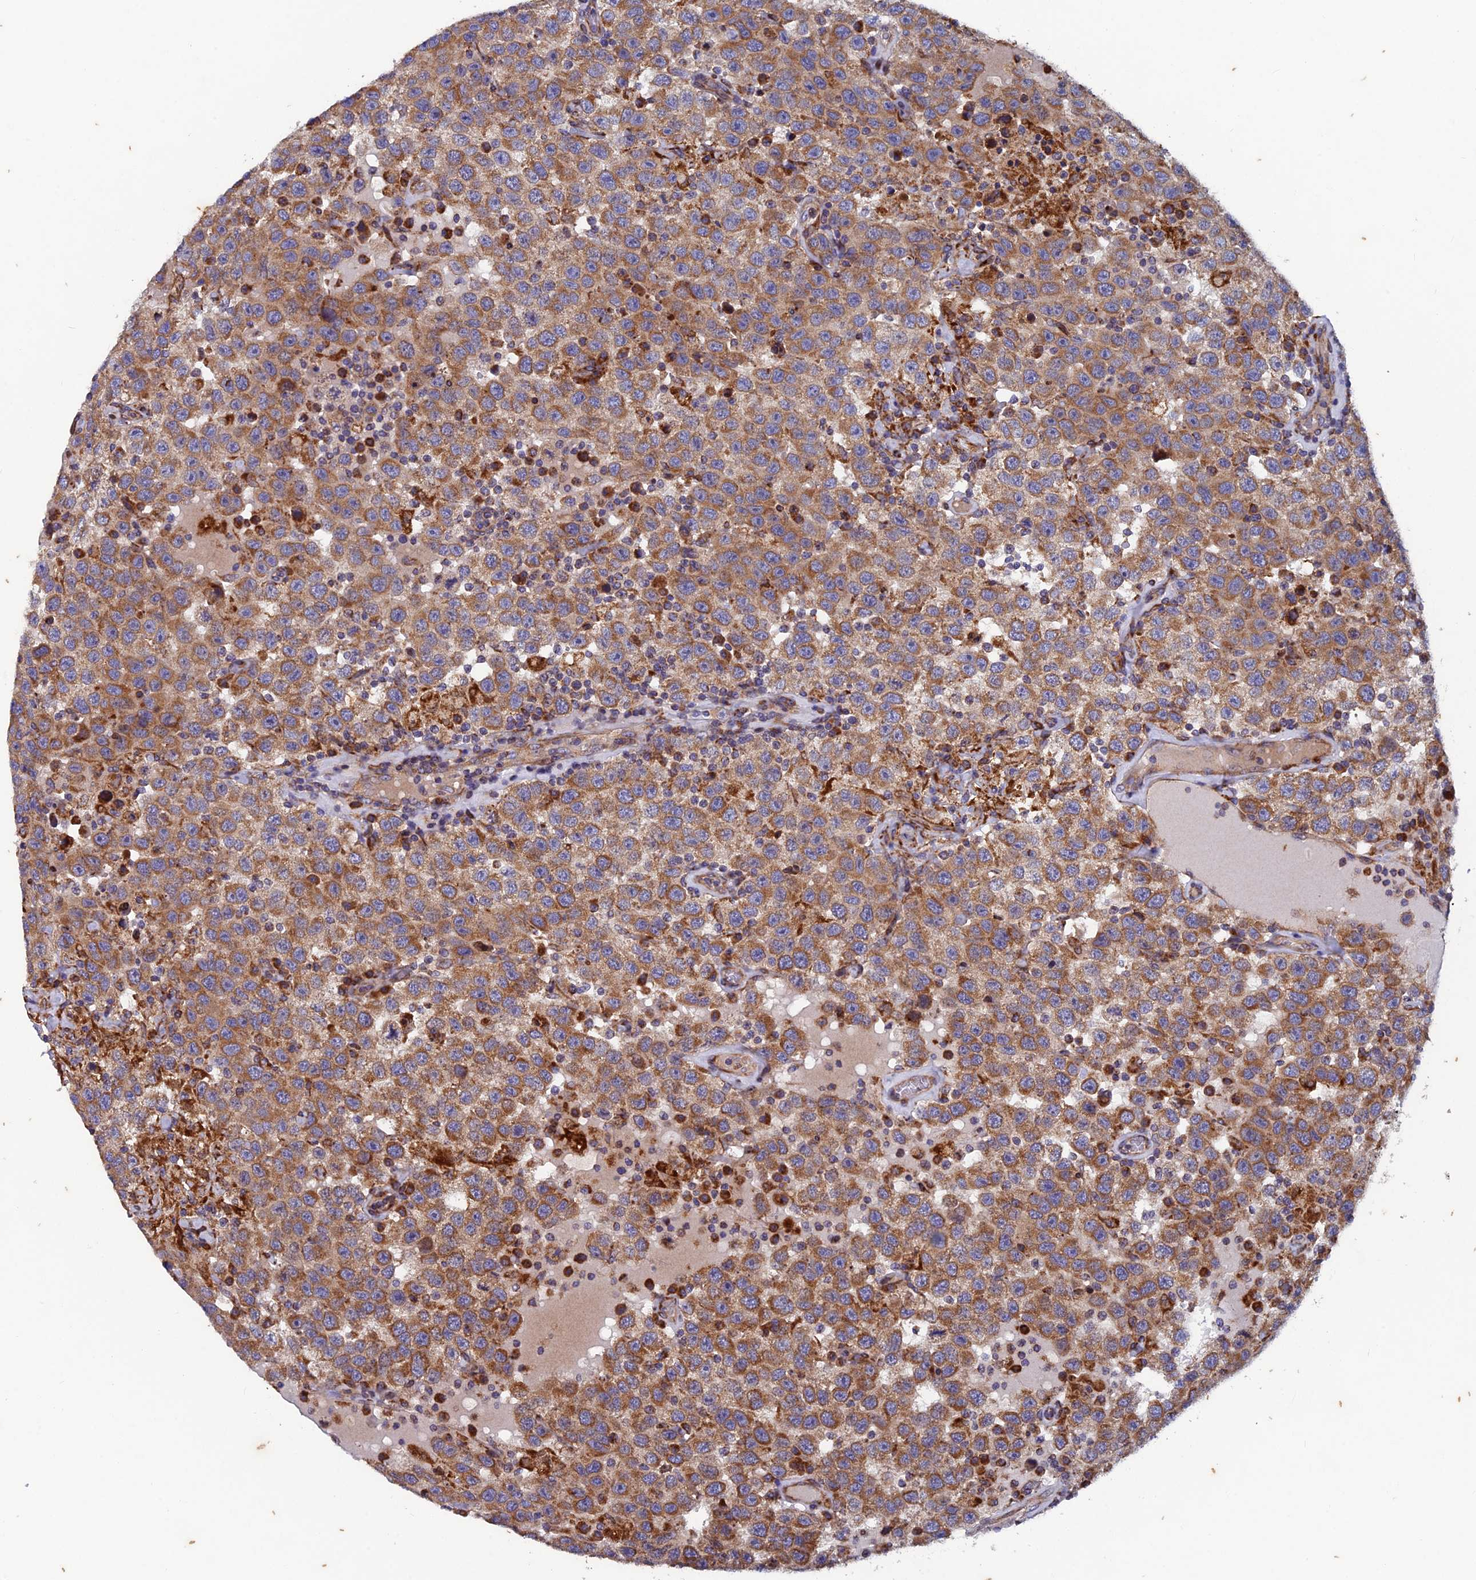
{"staining": {"intensity": "moderate", "quantity": ">75%", "location": "cytoplasmic/membranous"}, "tissue": "testis cancer", "cell_type": "Tumor cells", "image_type": "cancer", "snomed": [{"axis": "morphology", "description": "Seminoma, NOS"}, {"axis": "topography", "description": "Testis"}], "caption": "Seminoma (testis) stained for a protein (brown) reveals moderate cytoplasmic/membranous positive staining in about >75% of tumor cells.", "gene": "AP4S1", "patient": {"sex": "male", "age": 41}}